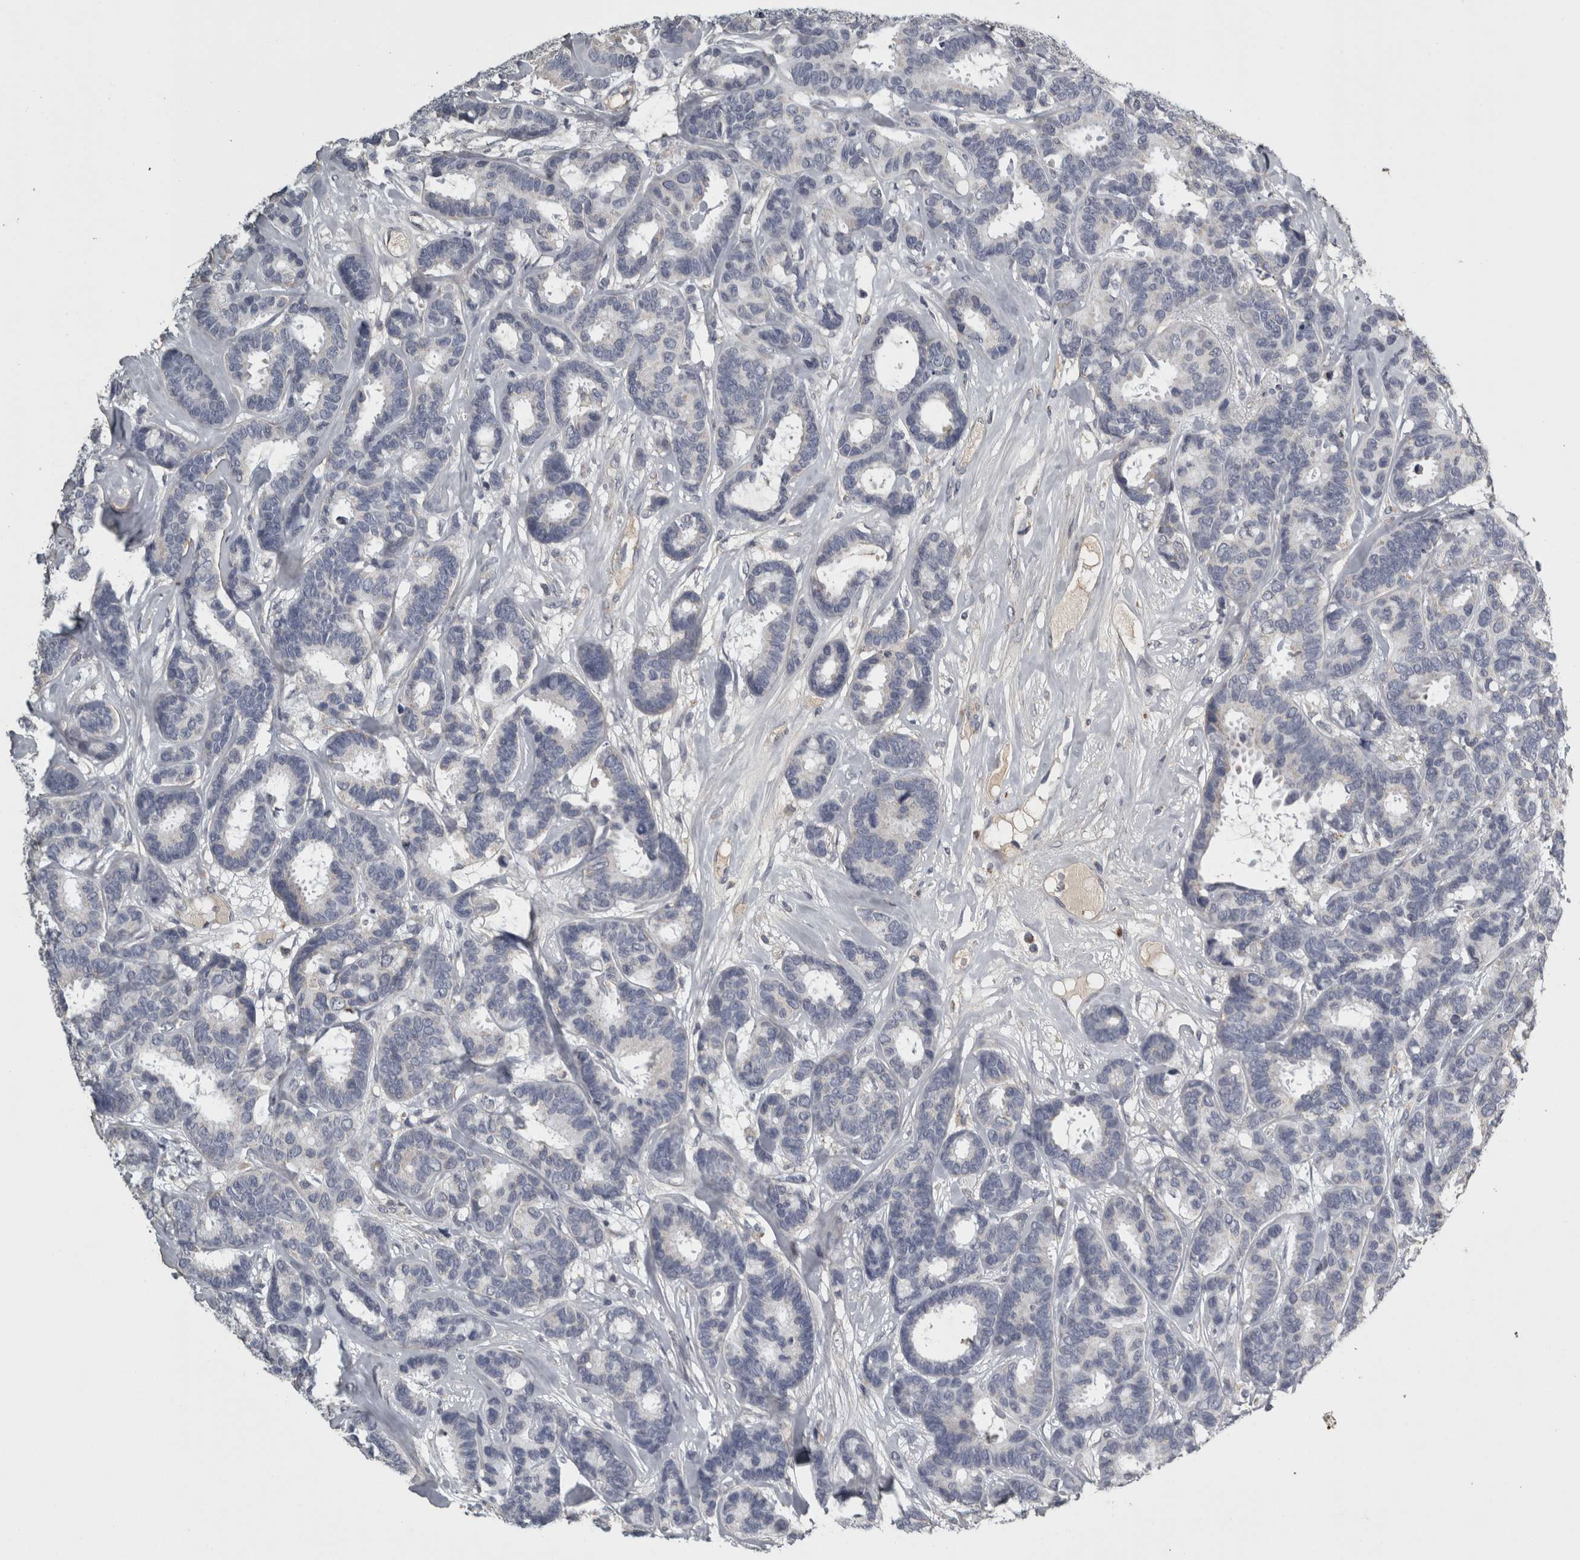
{"staining": {"intensity": "negative", "quantity": "none", "location": "none"}, "tissue": "breast cancer", "cell_type": "Tumor cells", "image_type": "cancer", "snomed": [{"axis": "morphology", "description": "Duct carcinoma"}, {"axis": "topography", "description": "Breast"}], "caption": "Immunohistochemistry of infiltrating ductal carcinoma (breast) displays no expression in tumor cells.", "gene": "FRK", "patient": {"sex": "female", "age": 87}}